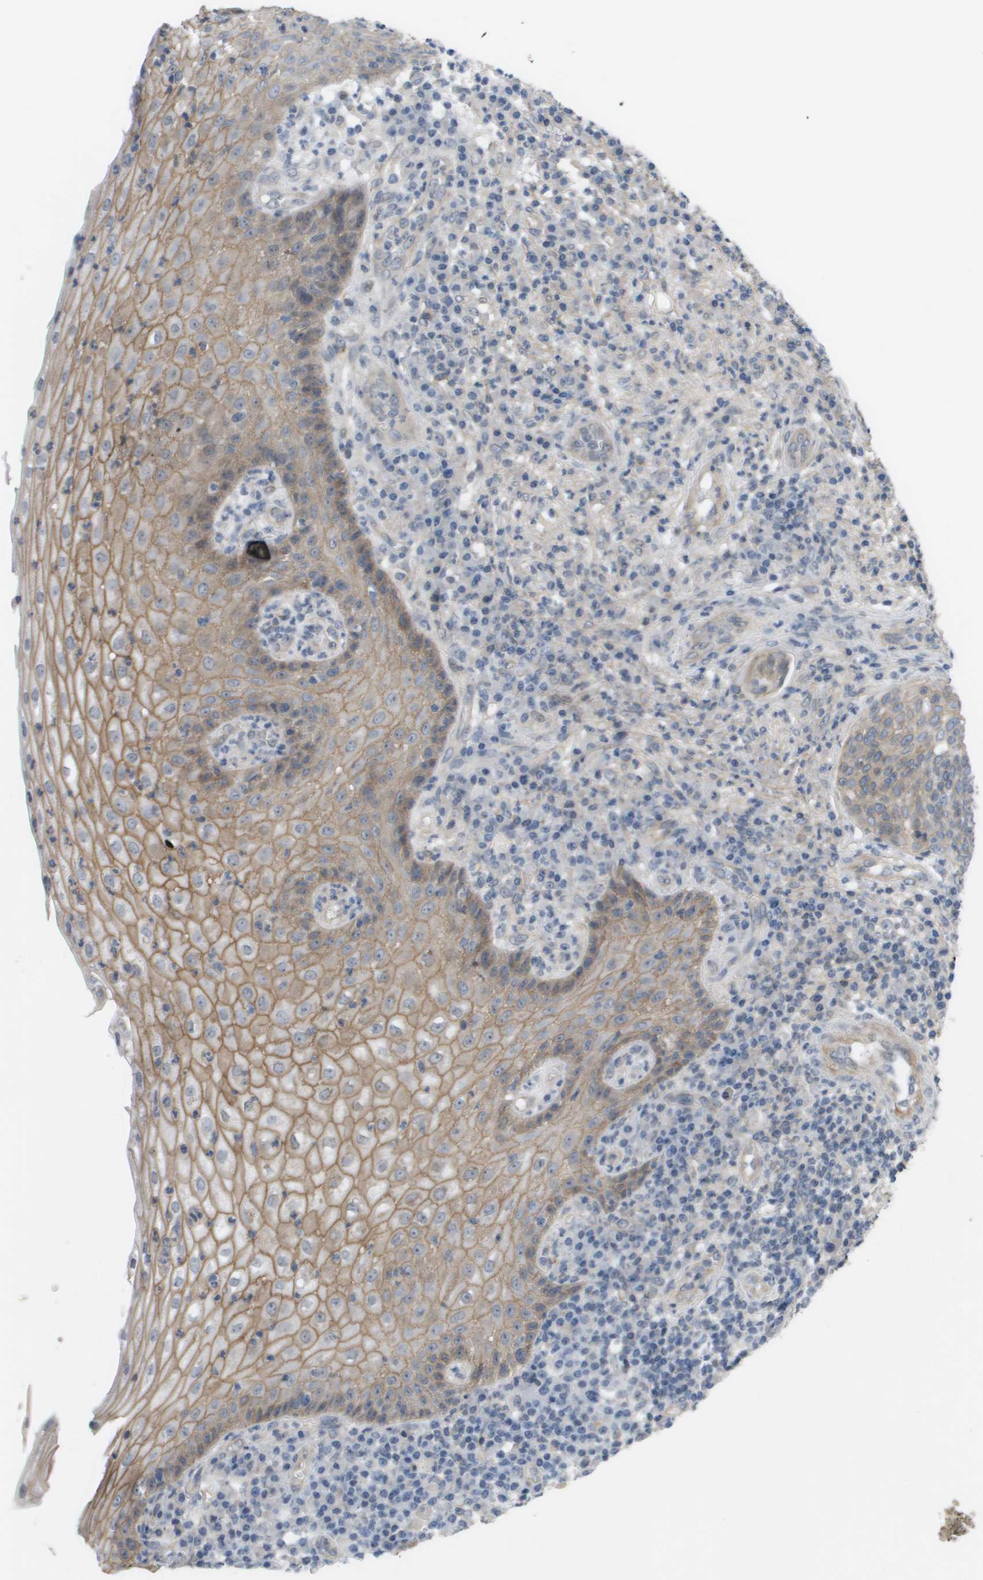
{"staining": {"intensity": "weak", "quantity": ">75%", "location": "cytoplasmic/membranous"}, "tissue": "cervical cancer", "cell_type": "Tumor cells", "image_type": "cancer", "snomed": [{"axis": "morphology", "description": "Squamous cell carcinoma, NOS"}, {"axis": "topography", "description": "Cervix"}], "caption": "The photomicrograph shows a brown stain indicating the presence of a protein in the cytoplasmic/membranous of tumor cells in squamous cell carcinoma (cervical).", "gene": "MTARC2", "patient": {"sex": "female", "age": 34}}